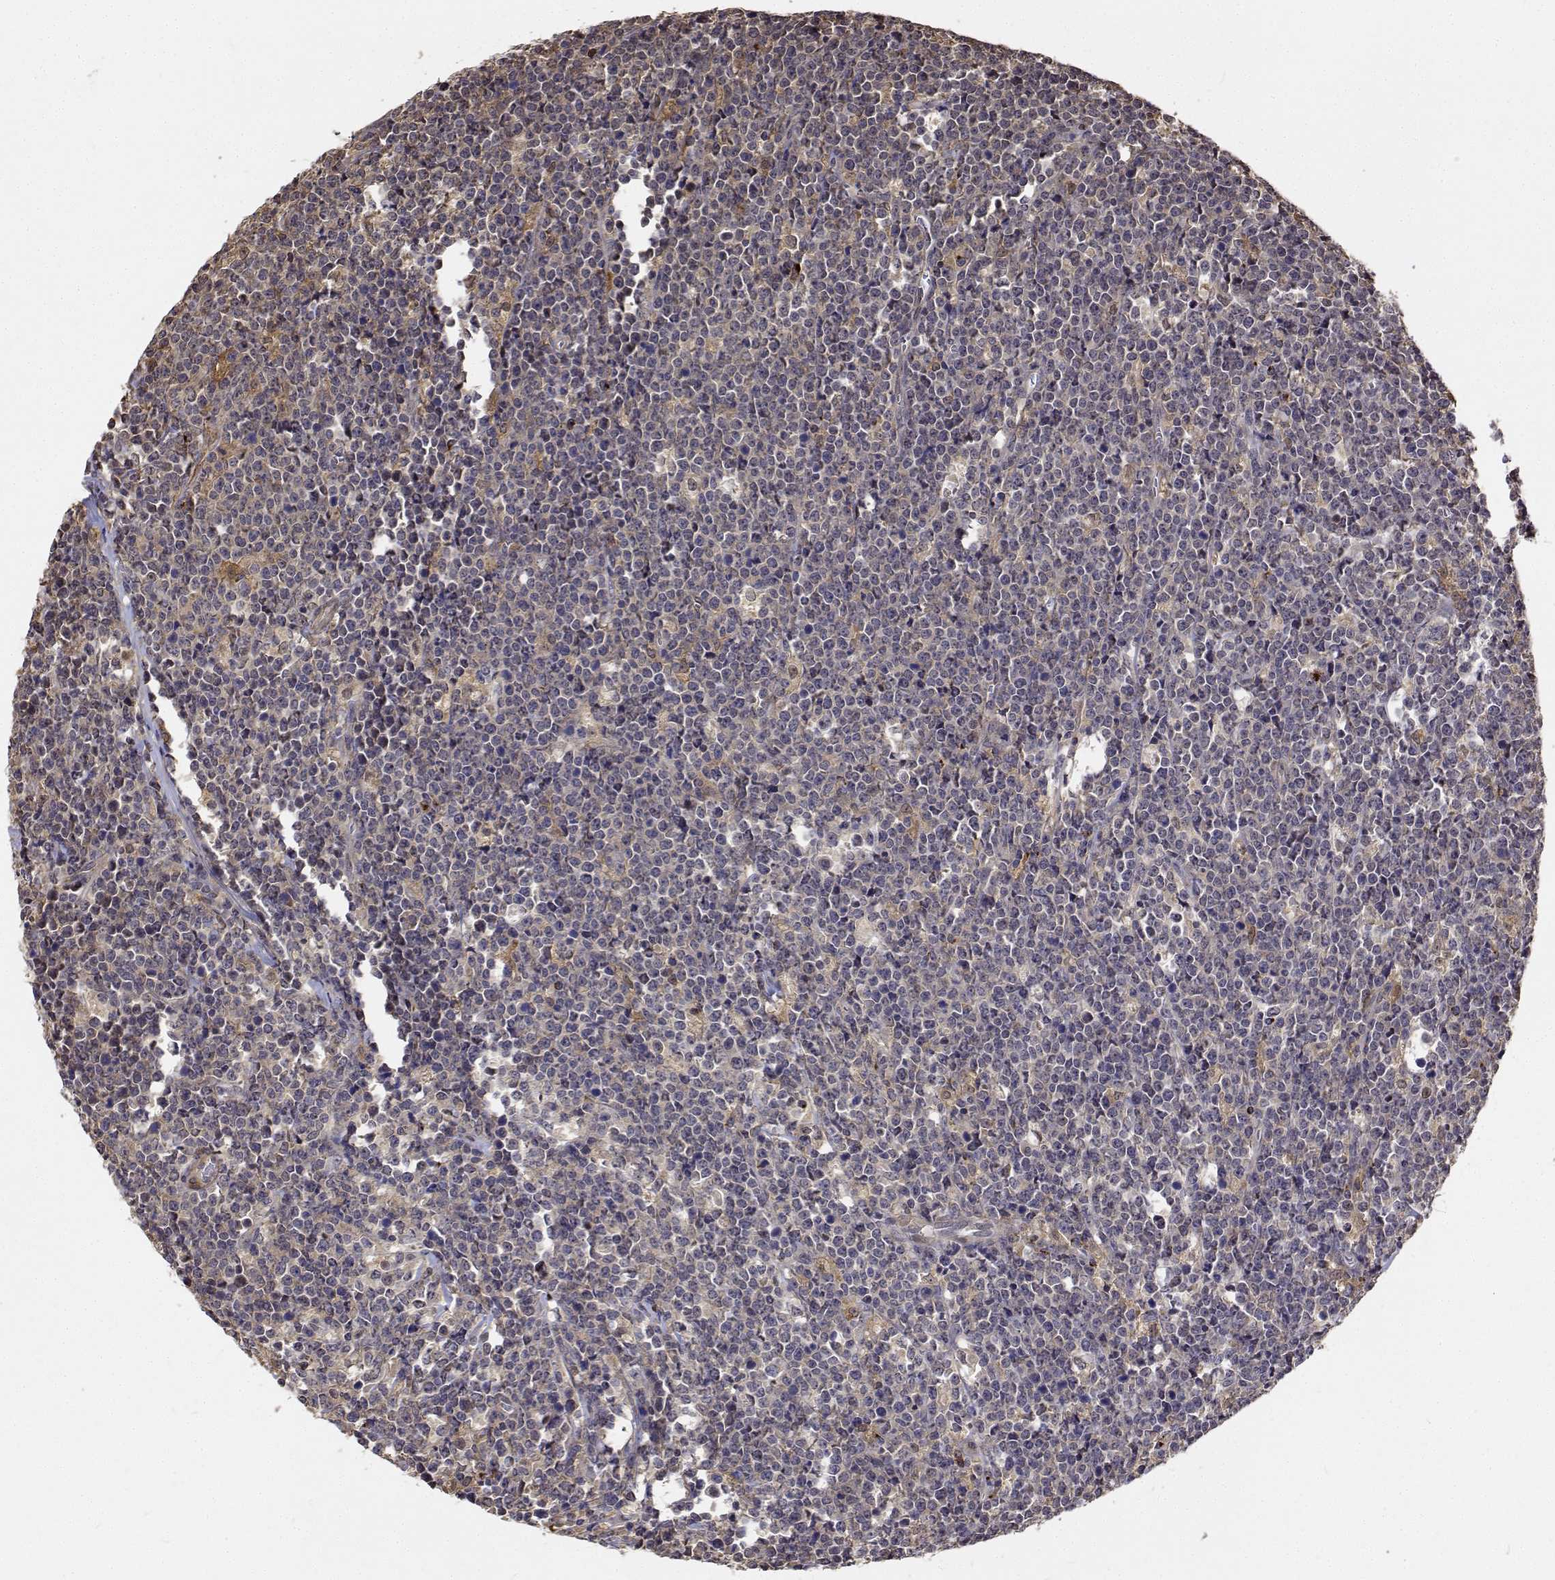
{"staining": {"intensity": "negative", "quantity": "none", "location": "none"}, "tissue": "lymphoma", "cell_type": "Tumor cells", "image_type": "cancer", "snomed": [{"axis": "morphology", "description": "Malignant lymphoma, non-Hodgkin's type, High grade"}, {"axis": "topography", "description": "Small intestine"}], "caption": "A histopathology image of human malignant lymphoma, non-Hodgkin's type (high-grade) is negative for staining in tumor cells. Brightfield microscopy of IHC stained with DAB (3,3'-diaminobenzidine) (brown) and hematoxylin (blue), captured at high magnification.", "gene": "PCID2", "patient": {"sex": "female", "age": 56}}